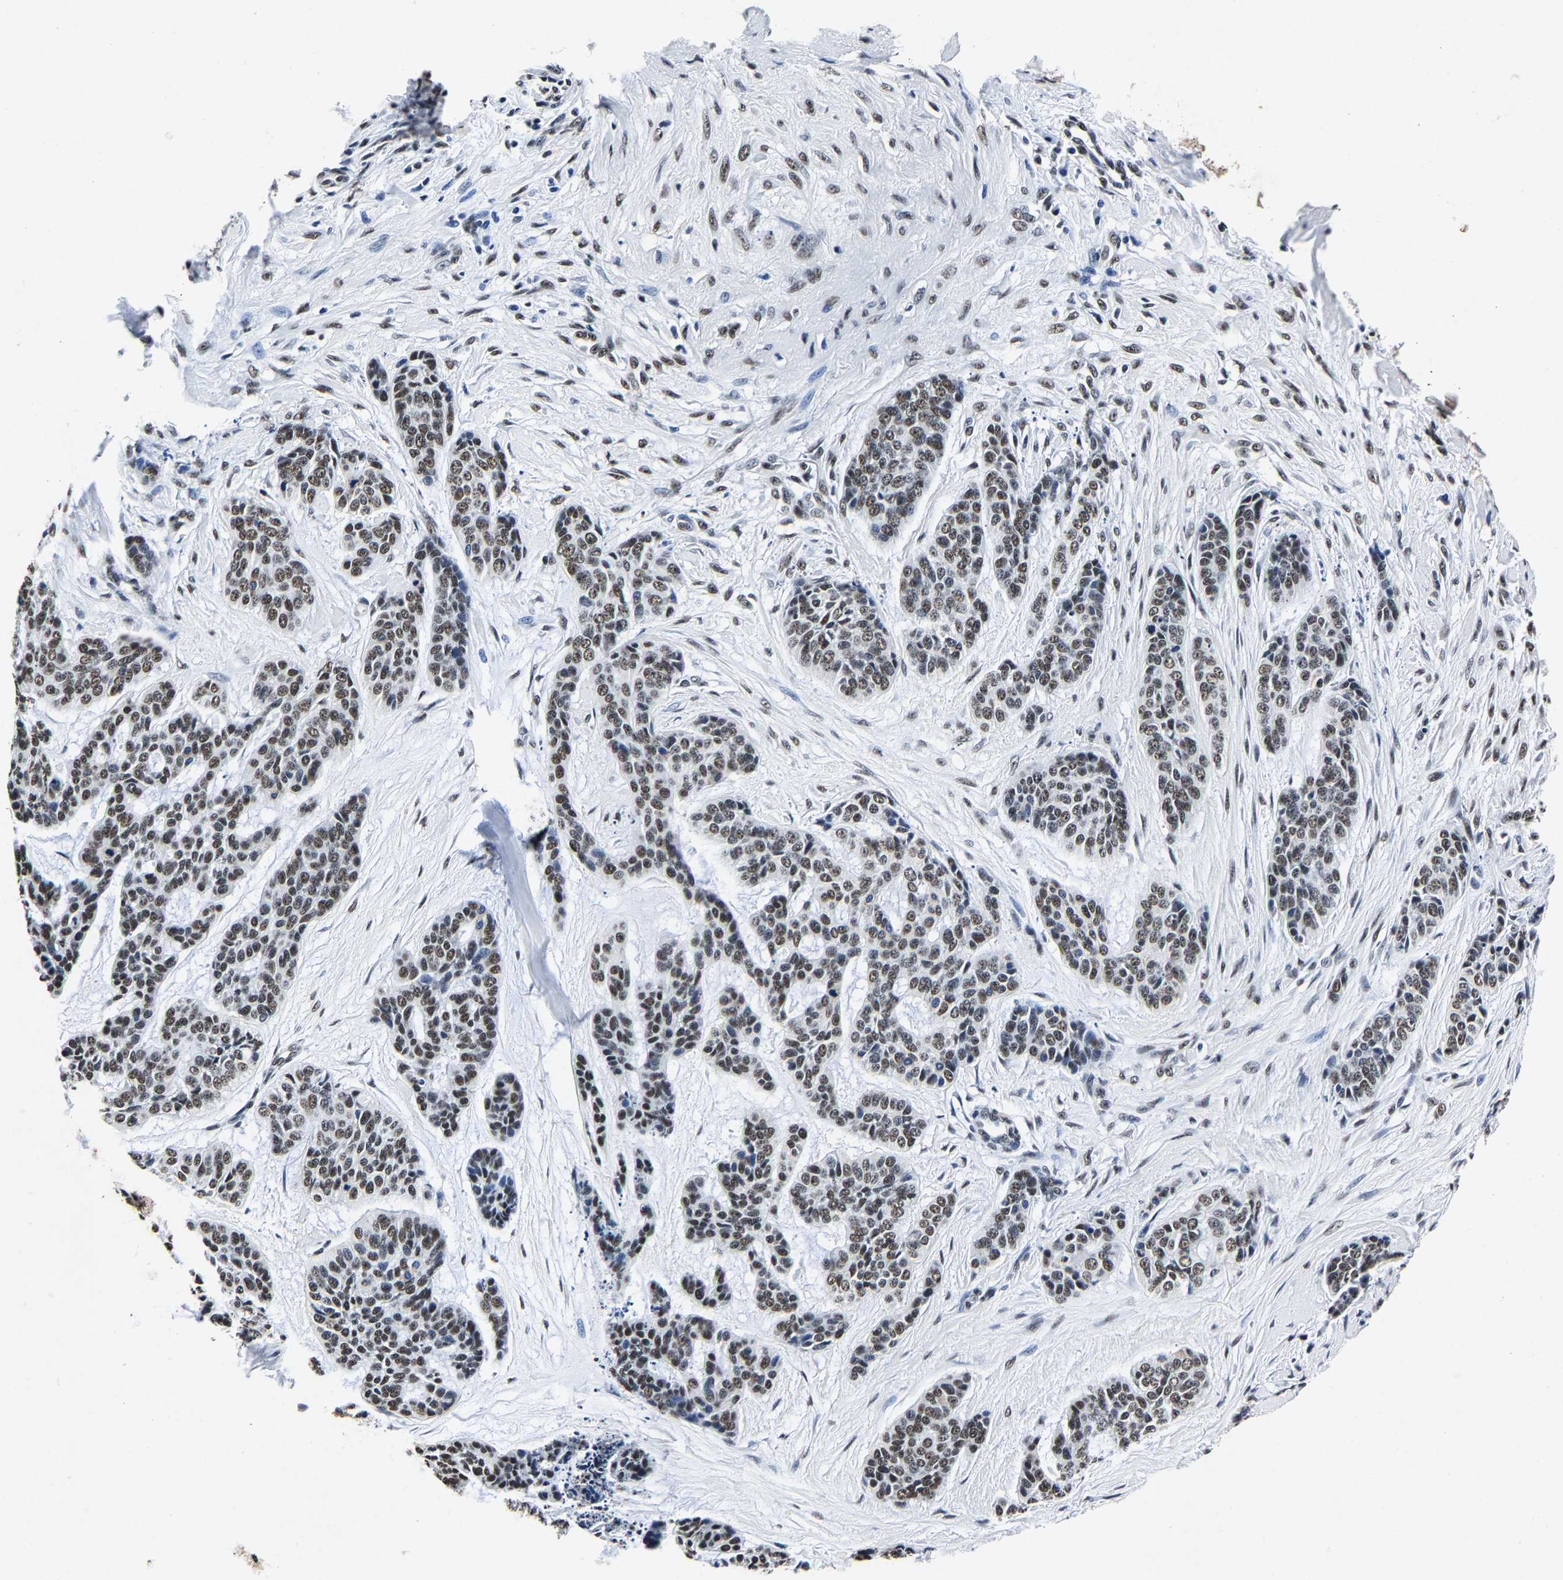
{"staining": {"intensity": "moderate", "quantity": ">75%", "location": "nuclear"}, "tissue": "skin cancer", "cell_type": "Tumor cells", "image_type": "cancer", "snomed": [{"axis": "morphology", "description": "Basal cell carcinoma"}, {"axis": "topography", "description": "Skin"}], "caption": "Immunohistochemical staining of human skin cancer demonstrates moderate nuclear protein staining in approximately >75% of tumor cells. Ihc stains the protein in brown and the nuclei are stained blue.", "gene": "RBM45", "patient": {"sex": "female", "age": 64}}